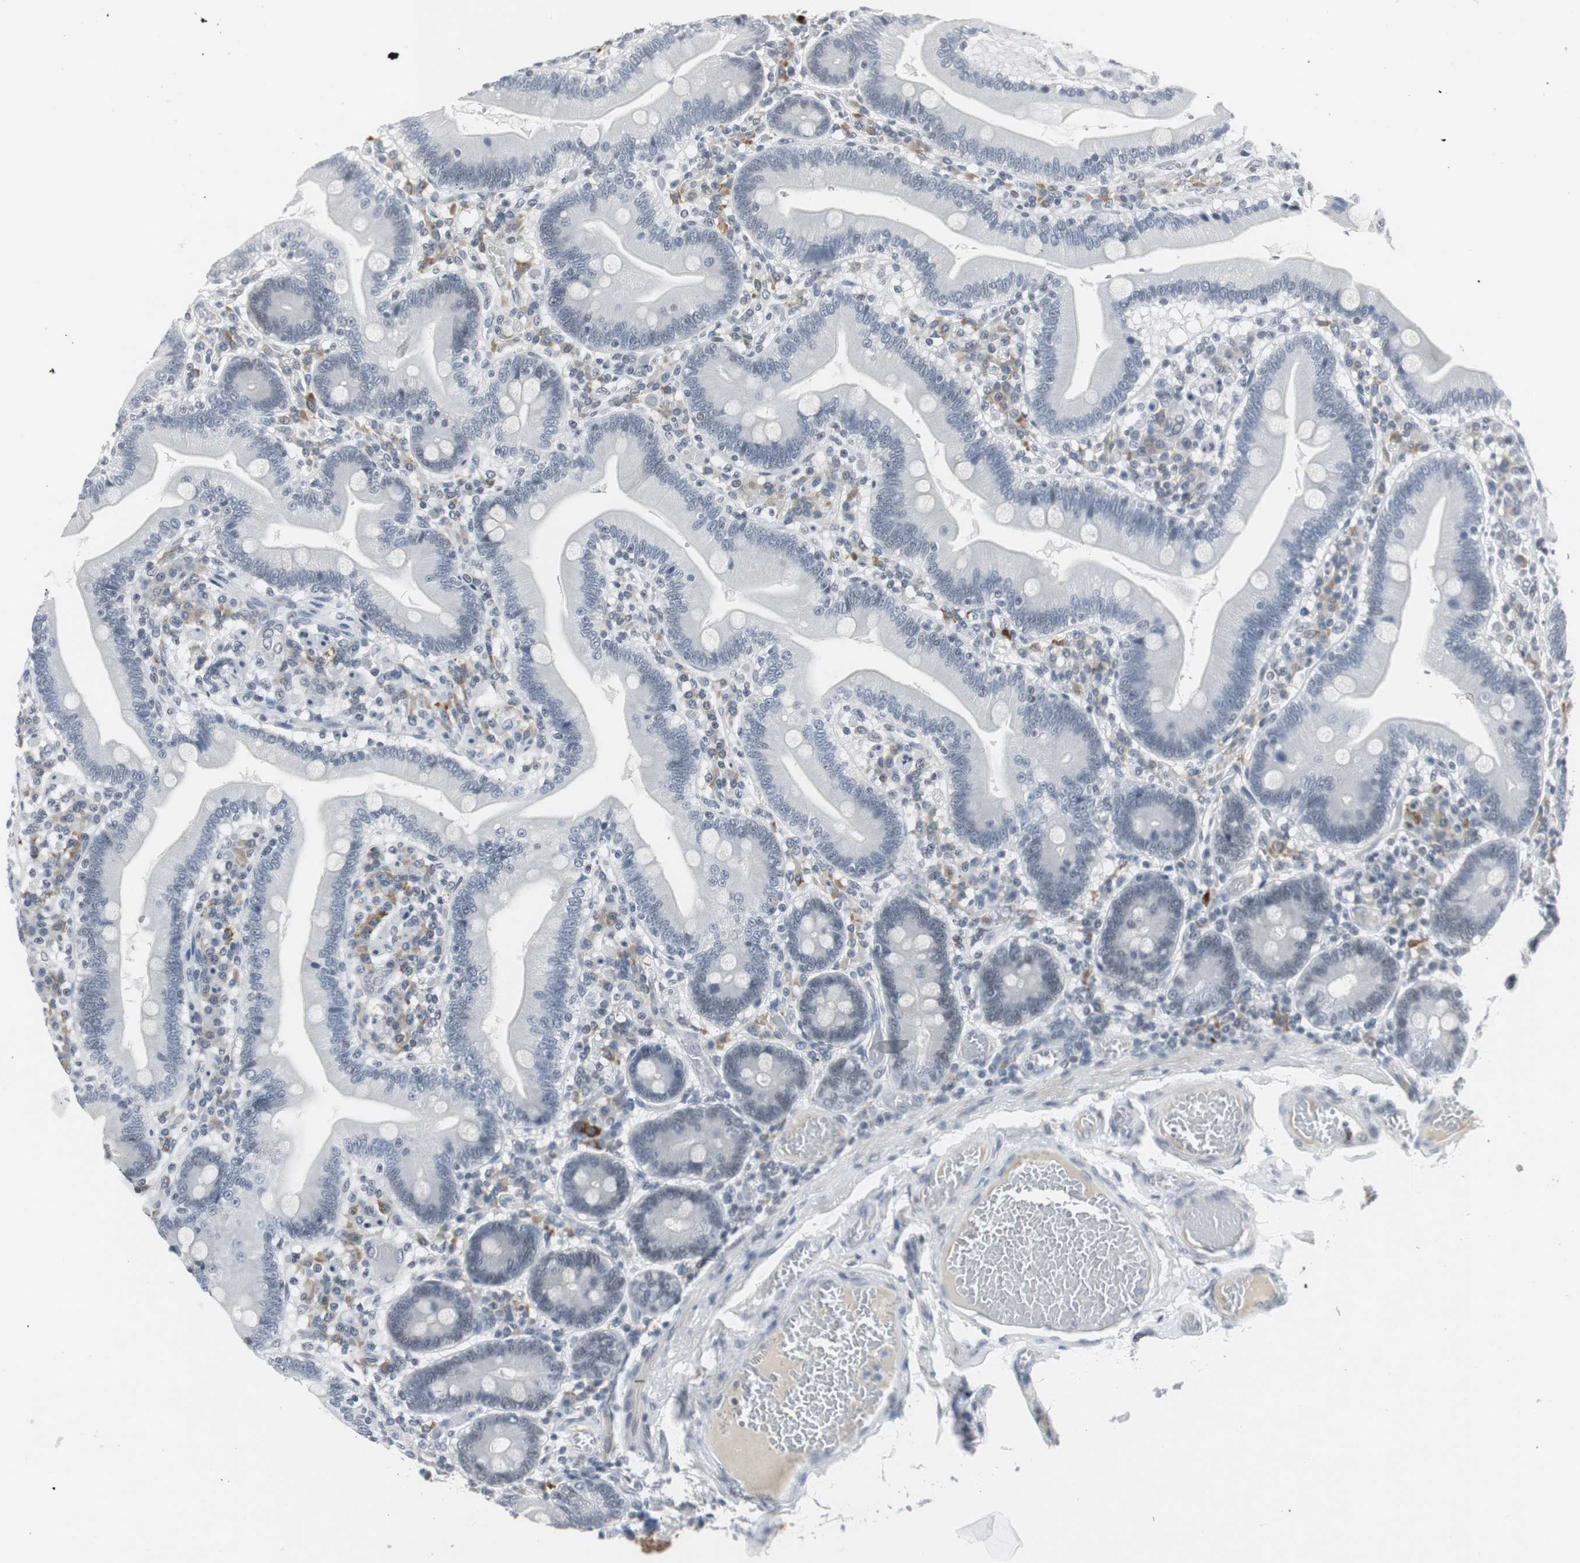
{"staining": {"intensity": "negative", "quantity": "none", "location": "none"}, "tissue": "duodenum", "cell_type": "Glandular cells", "image_type": "normal", "snomed": [{"axis": "morphology", "description": "Normal tissue, NOS"}, {"axis": "topography", "description": "Duodenum"}], "caption": "A high-resolution micrograph shows immunohistochemistry (IHC) staining of normal duodenum, which exhibits no significant staining in glandular cells.", "gene": "ELK1", "patient": {"sex": "male", "age": 66}}